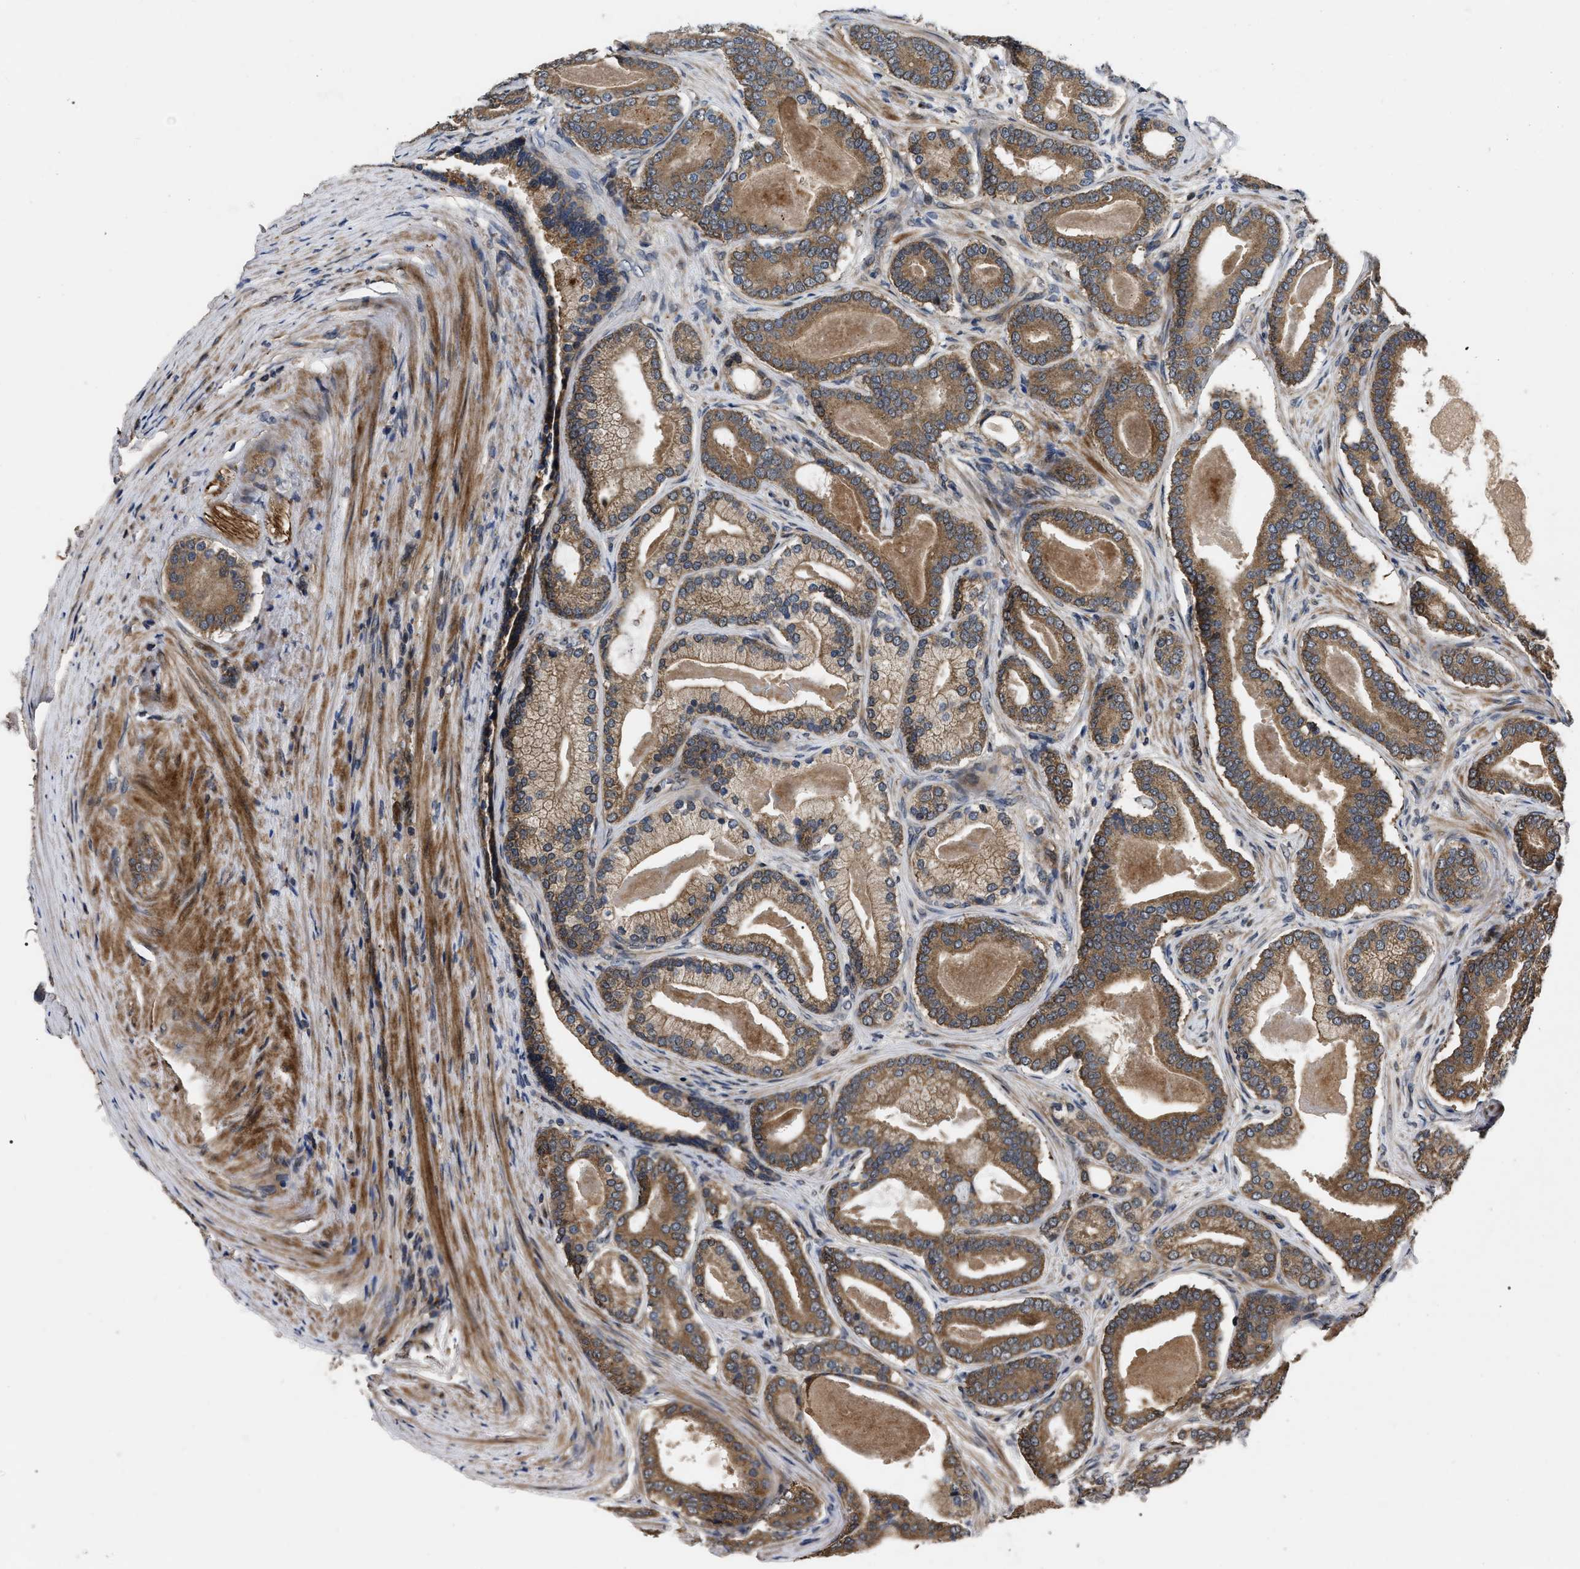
{"staining": {"intensity": "moderate", "quantity": ">75%", "location": "cytoplasmic/membranous"}, "tissue": "prostate cancer", "cell_type": "Tumor cells", "image_type": "cancer", "snomed": [{"axis": "morphology", "description": "Adenocarcinoma, High grade"}, {"axis": "topography", "description": "Prostate"}], "caption": "Immunohistochemical staining of prostate cancer (high-grade adenocarcinoma) shows medium levels of moderate cytoplasmic/membranous protein expression in about >75% of tumor cells.", "gene": "PPWD1", "patient": {"sex": "male", "age": 60}}